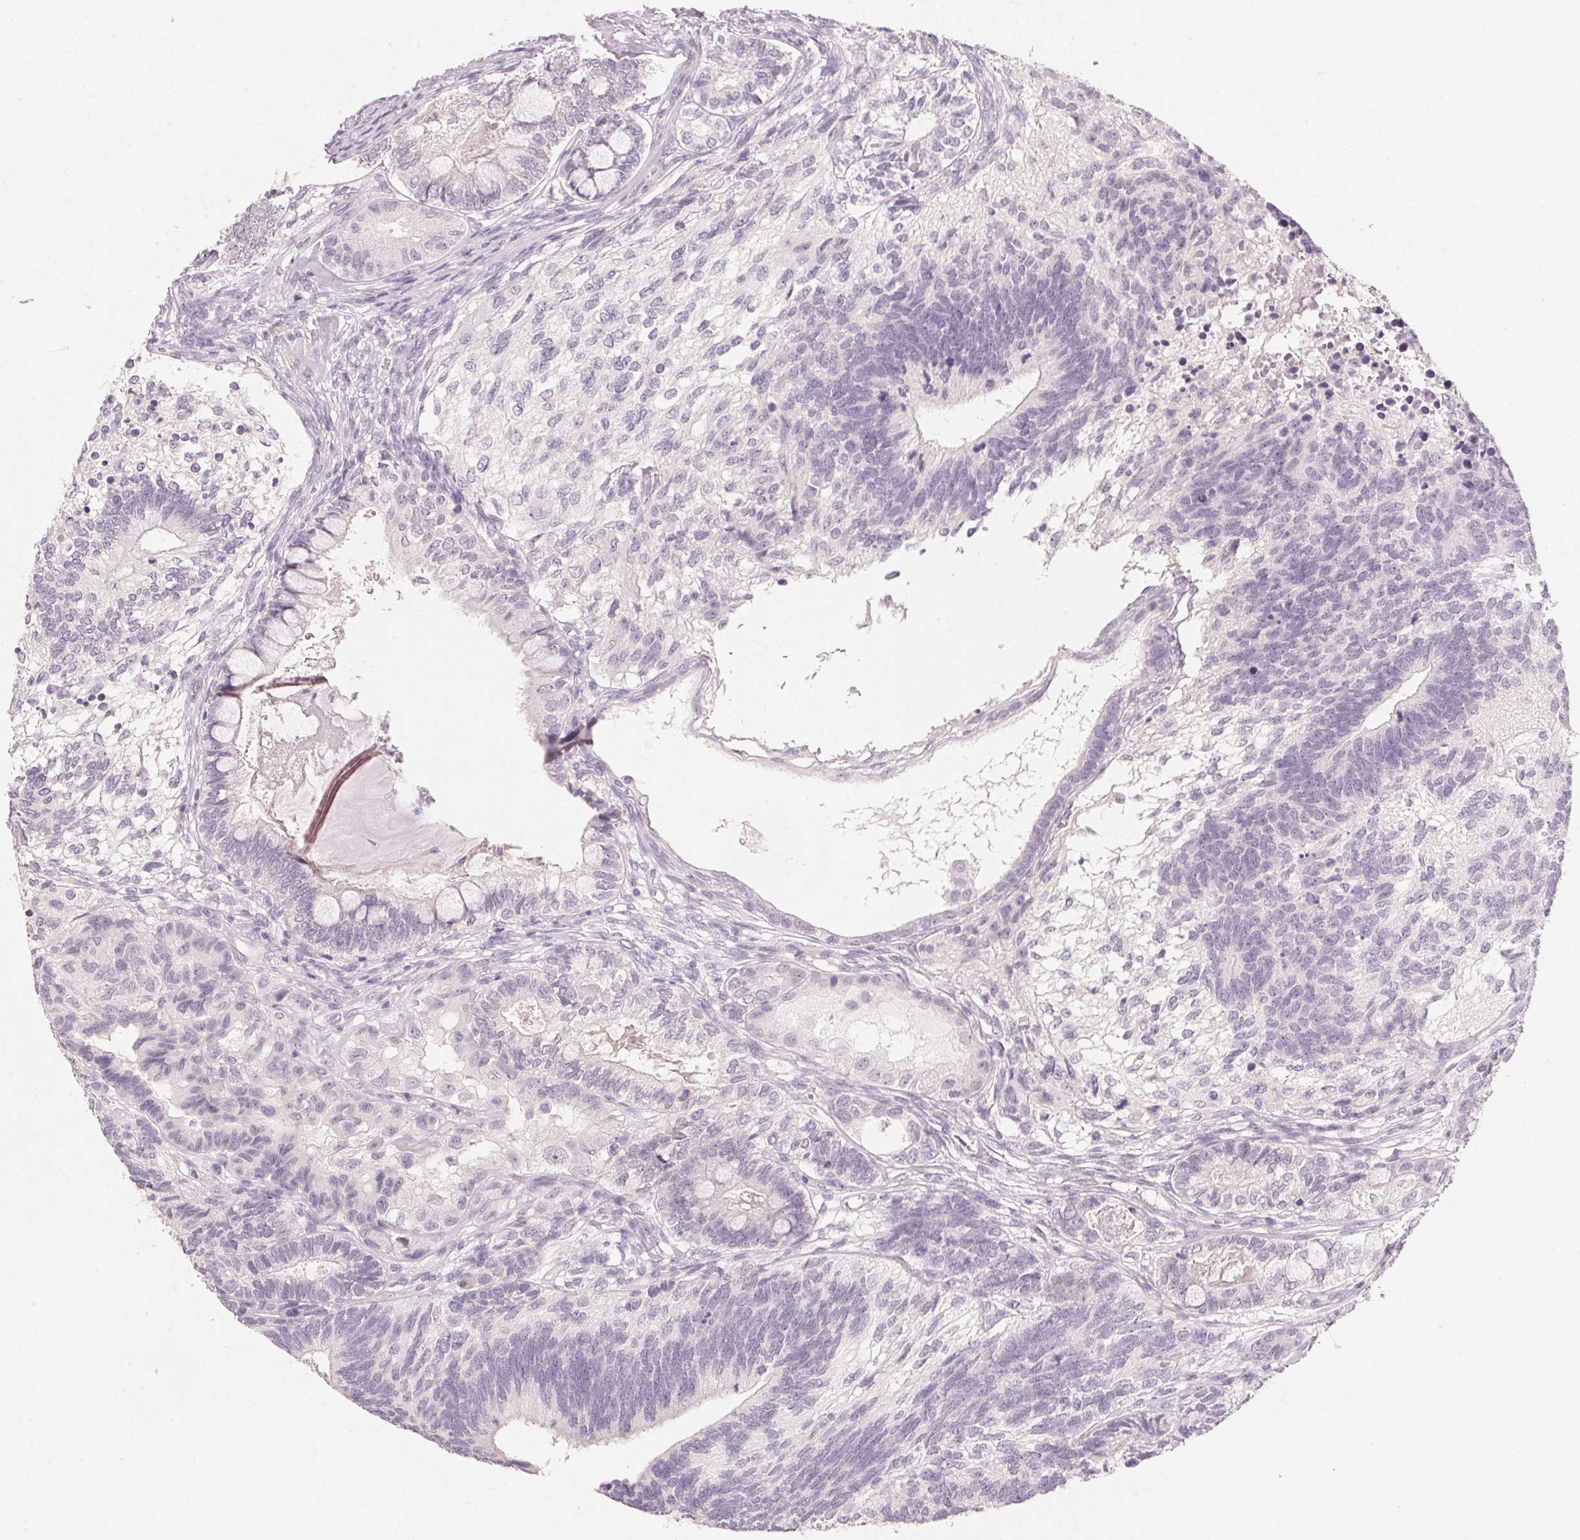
{"staining": {"intensity": "negative", "quantity": "none", "location": "none"}, "tissue": "testis cancer", "cell_type": "Tumor cells", "image_type": "cancer", "snomed": [{"axis": "morphology", "description": "Seminoma, NOS"}, {"axis": "morphology", "description": "Carcinoma, Embryonal, NOS"}, {"axis": "topography", "description": "Testis"}], "caption": "Testis seminoma stained for a protein using immunohistochemistry exhibits no staining tumor cells.", "gene": "IGFBP1", "patient": {"sex": "male", "age": 41}}